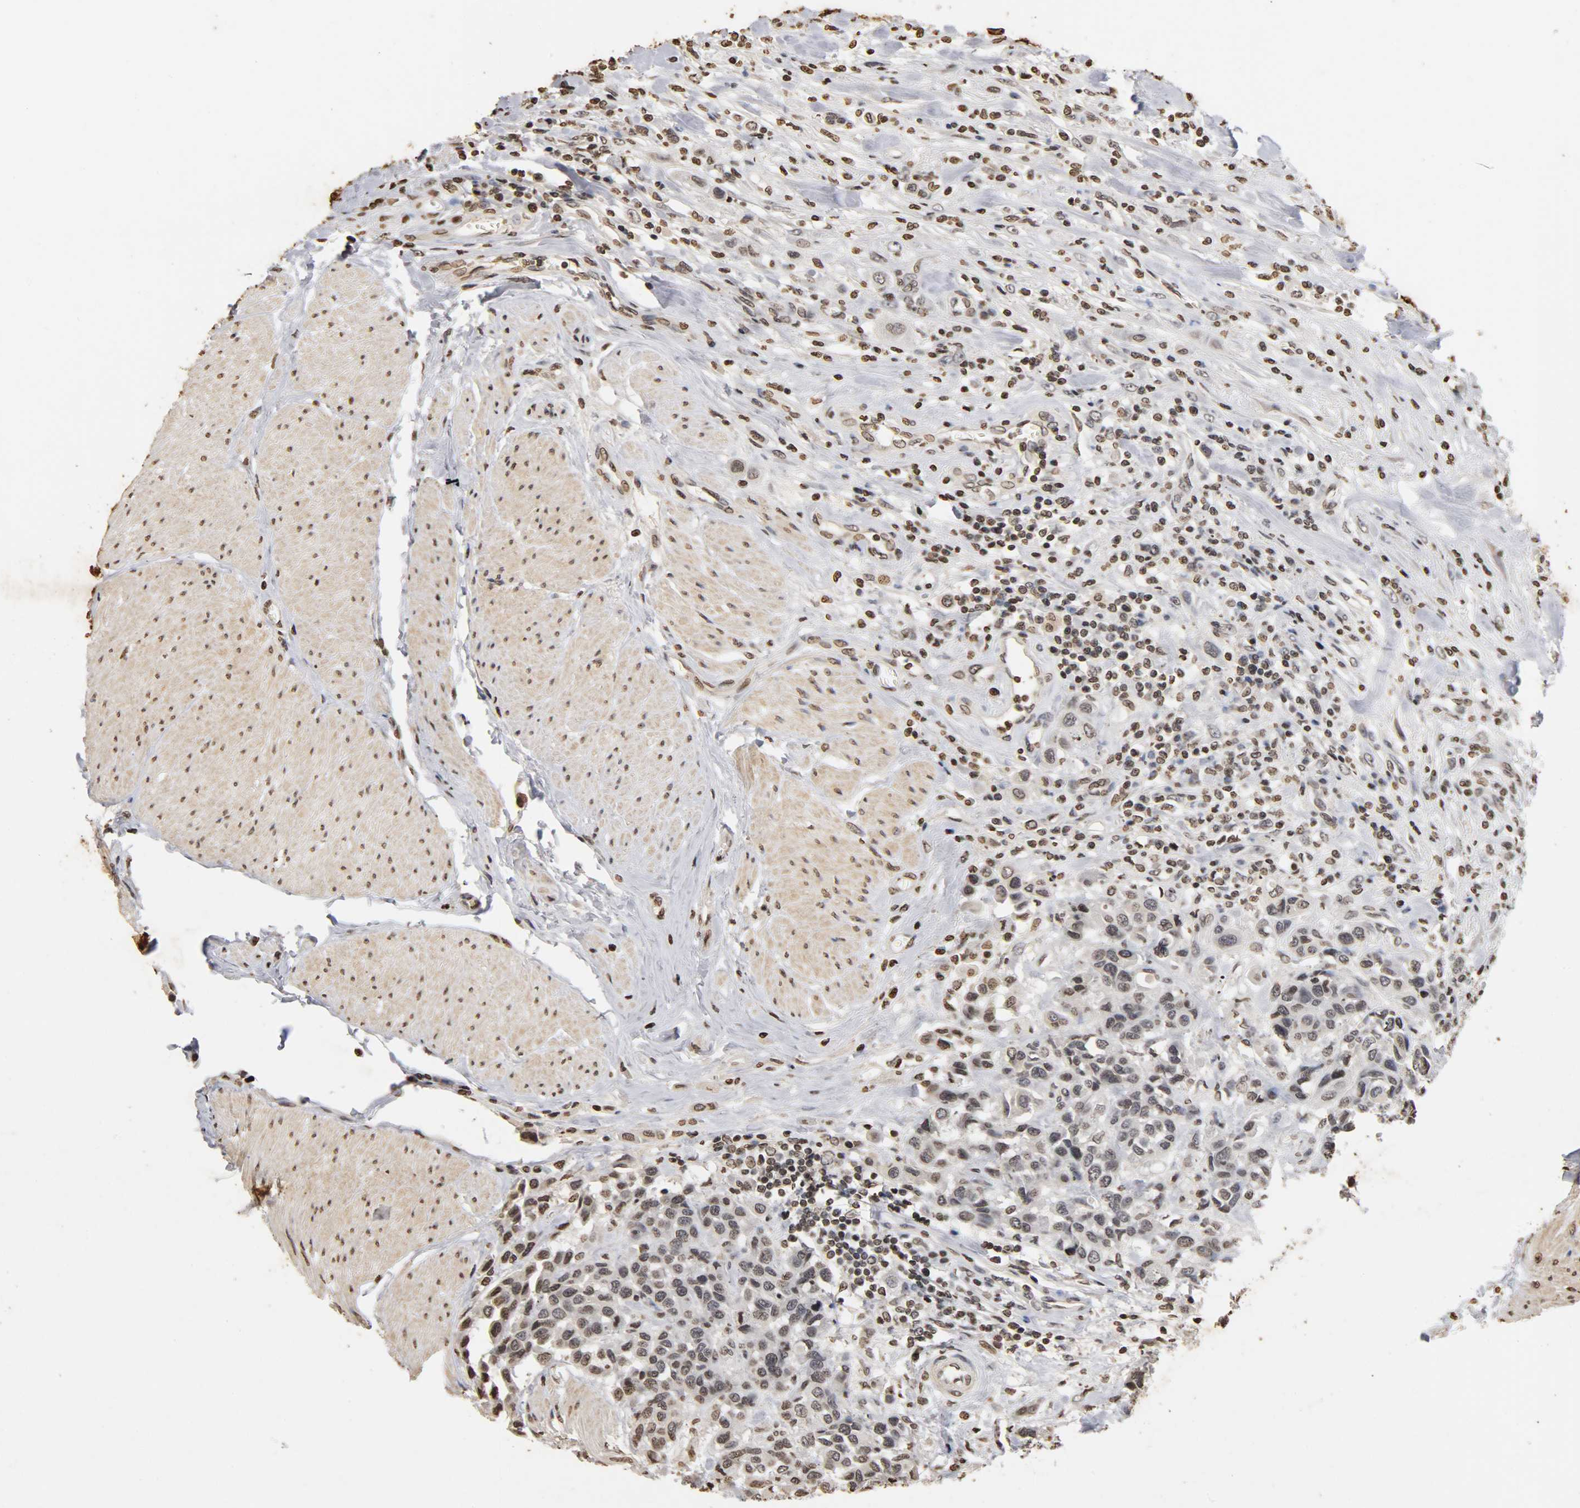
{"staining": {"intensity": "weak", "quantity": "<25%", "location": "nuclear"}, "tissue": "urothelial cancer", "cell_type": "Tumor cells", "image_type": "cancer", "snomed": [{"axis": "morphology", "description": "Urothelial carcinoma, High grade"}, {"axis": "topography", "description": "Urinary bladder"}], "caption": "Photomicrograph shows no protein positivity in tumor cells of urothelial cancer tissue.", "gene": "ERCC2", "patient": {"sex": "male", "age": 50}}